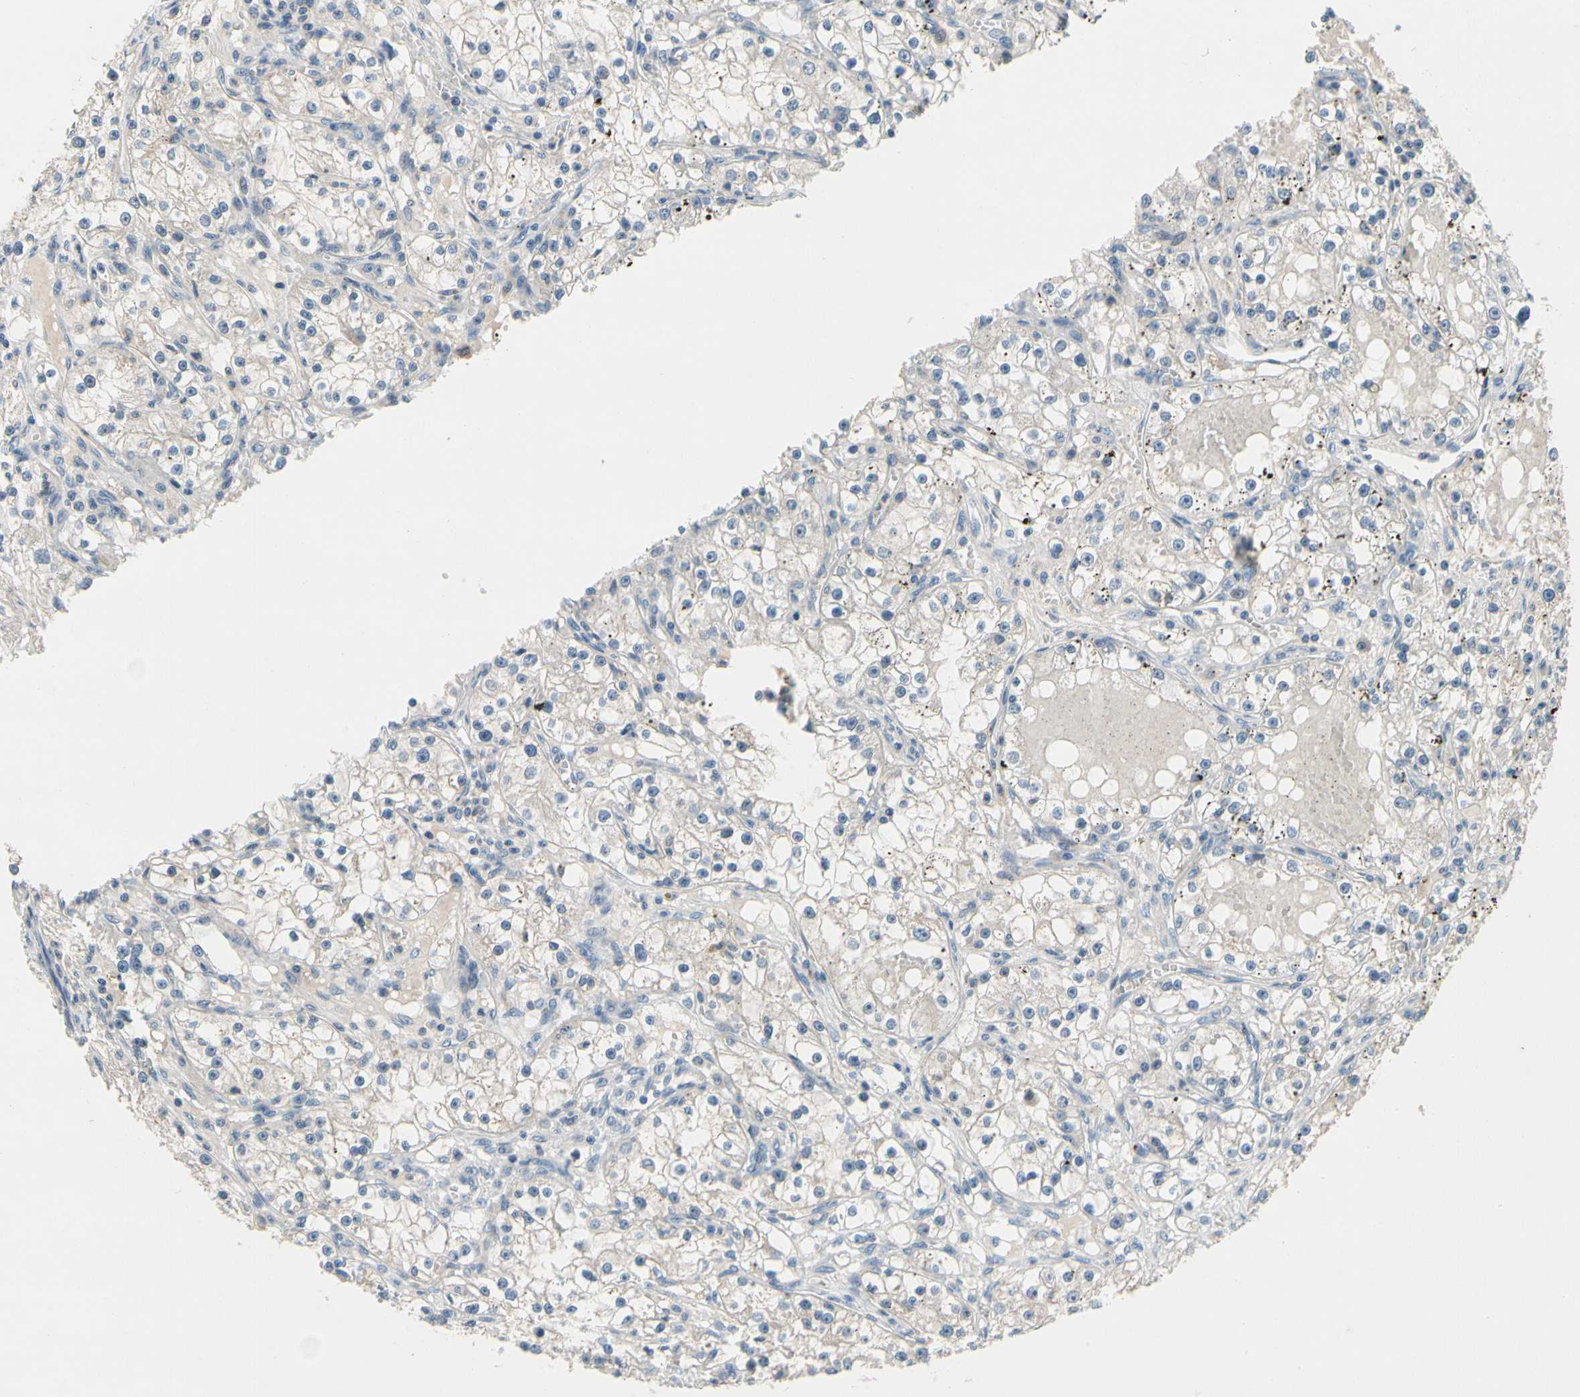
{"staining": {"intensity": "negative", "quantity": "none", "location": "none"}, "tissue": "renal cancer", "cell_type": "Tumor cells", "image_type": "cancer", "snomed": [{"axis": "morphology", "description": "Adenocarcinoma, NOS"}, {"axis": "topography", "description": "Kidney"}], "caption": "IHC micrograph of renal adenocarcinoma stained for a protein (brown), which reveals no staining in tumor cells. (Stains: DAB IHC with hematoxylin counter stain, Microscopy: brightfield microscopy at high magnification).", "gene": "SLC27A6", "patient": {"sex": "male", "age": 56}}